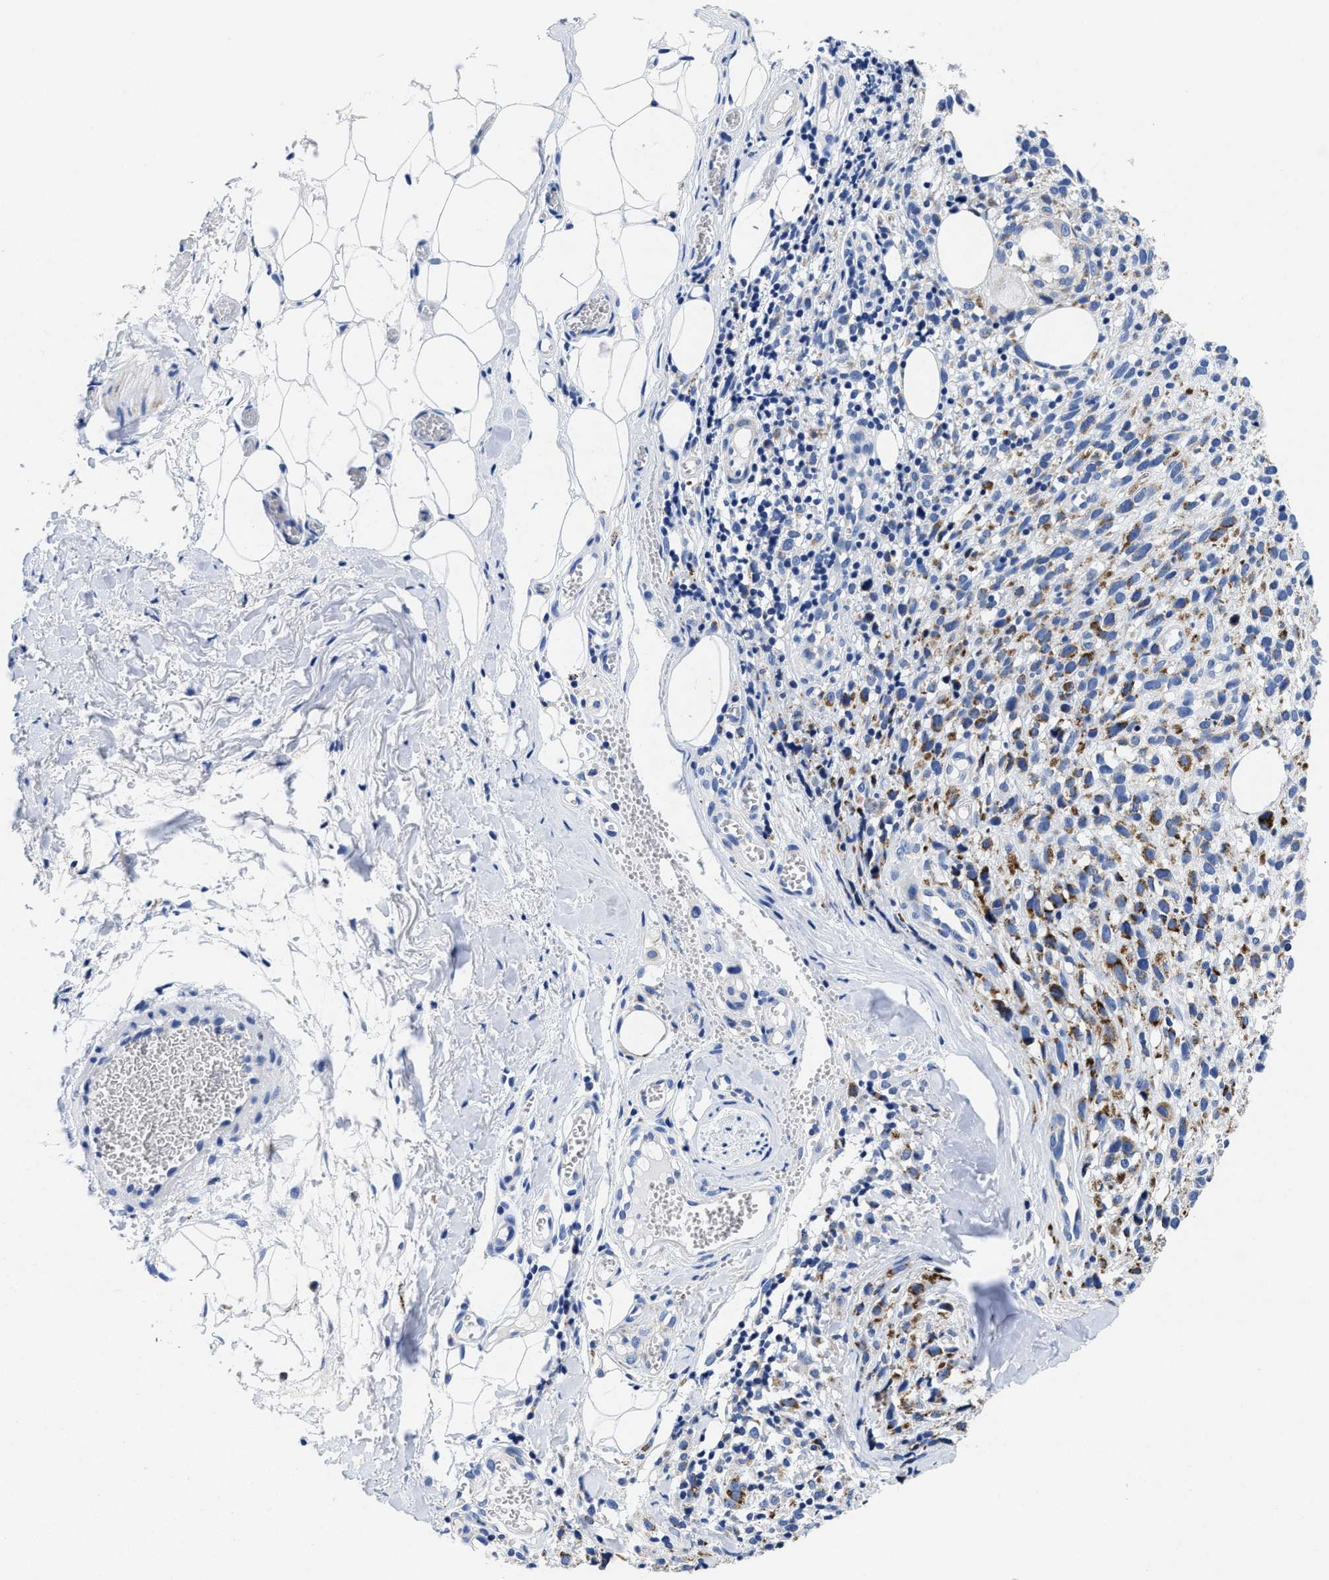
{"staining": {"intensity": "moderate", "quantity": ">75%", "location": "cytoplasmic/membranous"}, "tissue": "melanoma", "cell_type": "Tumor cells", "image_type": "cancer", "snomed": [{"axis": "morphology", "description": "Malignant melanoma, NOS"}, {"axis": "topography", "description": "Skin"}], "caption": "Immunohistochemistry (DAB (3,3'-diaminobenzidine)) staining of melanoma shows moderate cytoplasmic/membranous protein expression in approximately >75% of tumor cells.", "gene": "TBRG4", "patient": {"sex": "female", "age": 55}}